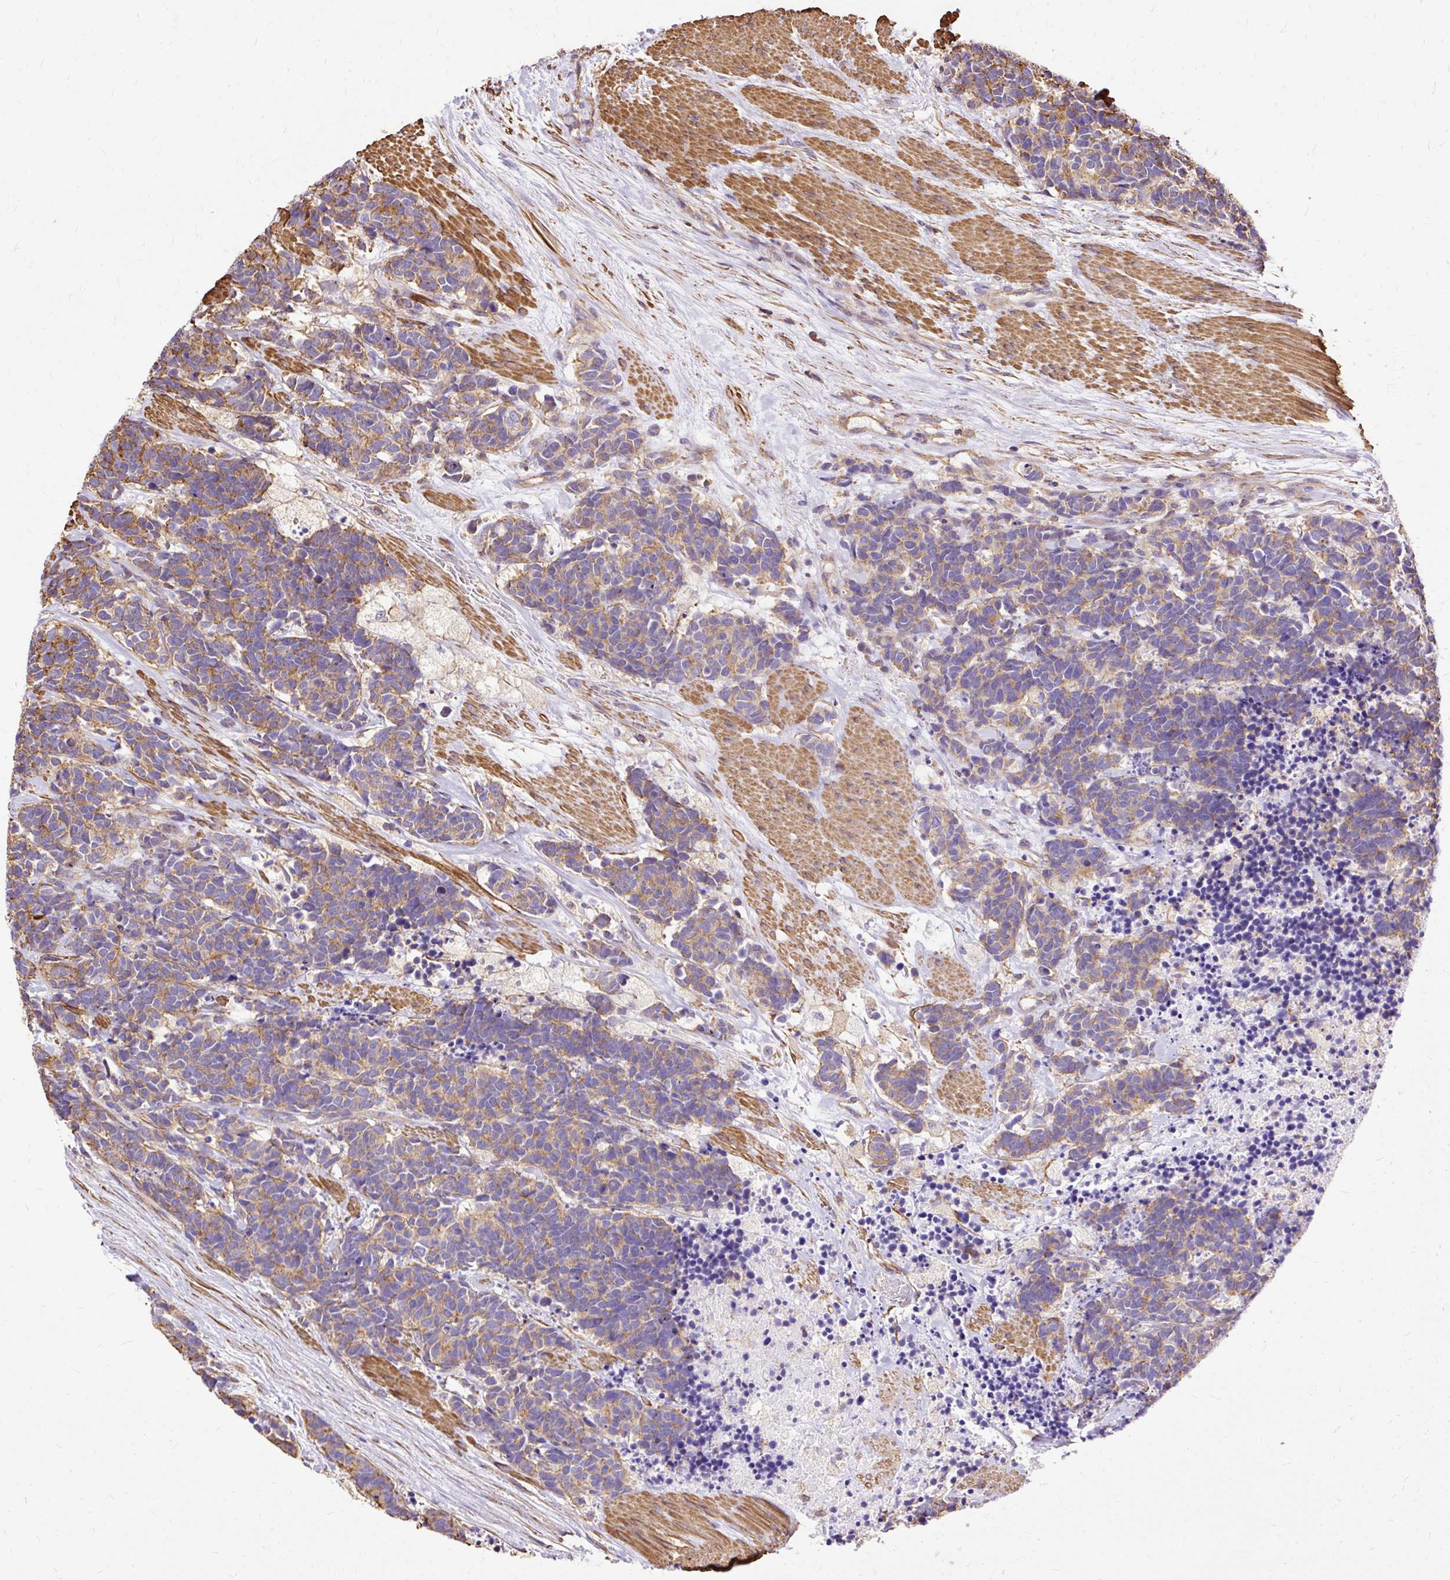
{"staining": {"intensity": "moderate", "quantity": ">75%", "location": "cytoplasmic/membranous"}, "tissue": "carcinoid", "cell_type": "Tumor cells", "image_type": "cancer", "snomed": [{"axis": "morphology", "description": "Carcinoma, NOS"}, {"axis": "morphology", "description": "Carcinoid, malignant, NOS"}, {"axis": "topography", "description": "Prostate"}], "caption": "Tumor cells display medium levels of moderate cytoplasmic/membranous expression in about >75% of cells in human carcinoid (malignant).", "gene": "KLHL11", "patient": {"sex": "male", "age": 57}}